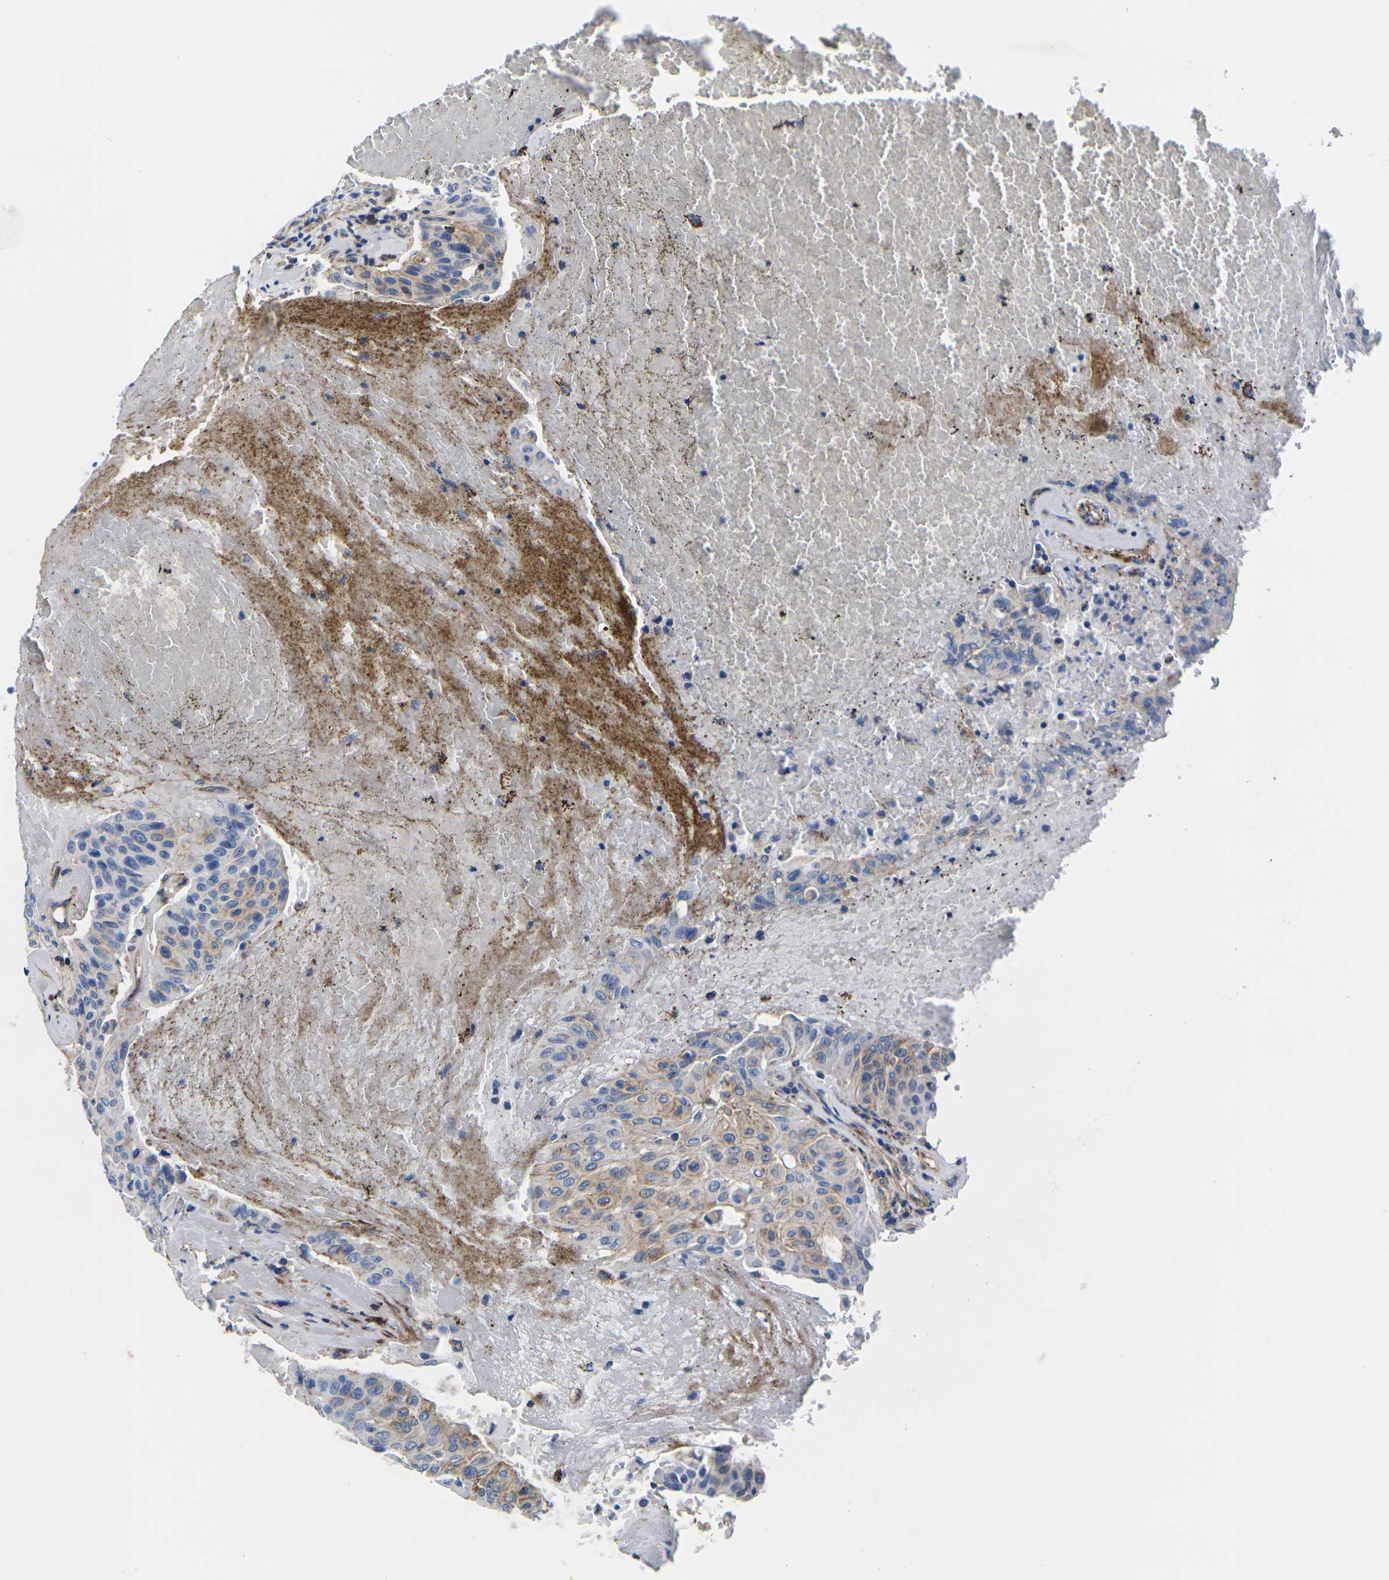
{"staining": {"intensity": "weak", "quantity": "25%-75%", "location": "cytoplasmic/membranous"}, "tissue": "urothelial cancer", "cell_type": "Tumor cells", "image_type": "cancer", "snomed": [{"axis": "morphology", "description": "Urothelial carcinoma, High grade"}, {"axis": "topography", "description": "Urinary bladder"}], "caption": "Approximately 25%-75% of tumor cells in human urothelial cancer demonstrate weak cytoplasmic/membranous protein expression as visualized by brown immunohistochemical staining.", "gene": "GPR4", "patient": {"sex": "male", "age": 66}}